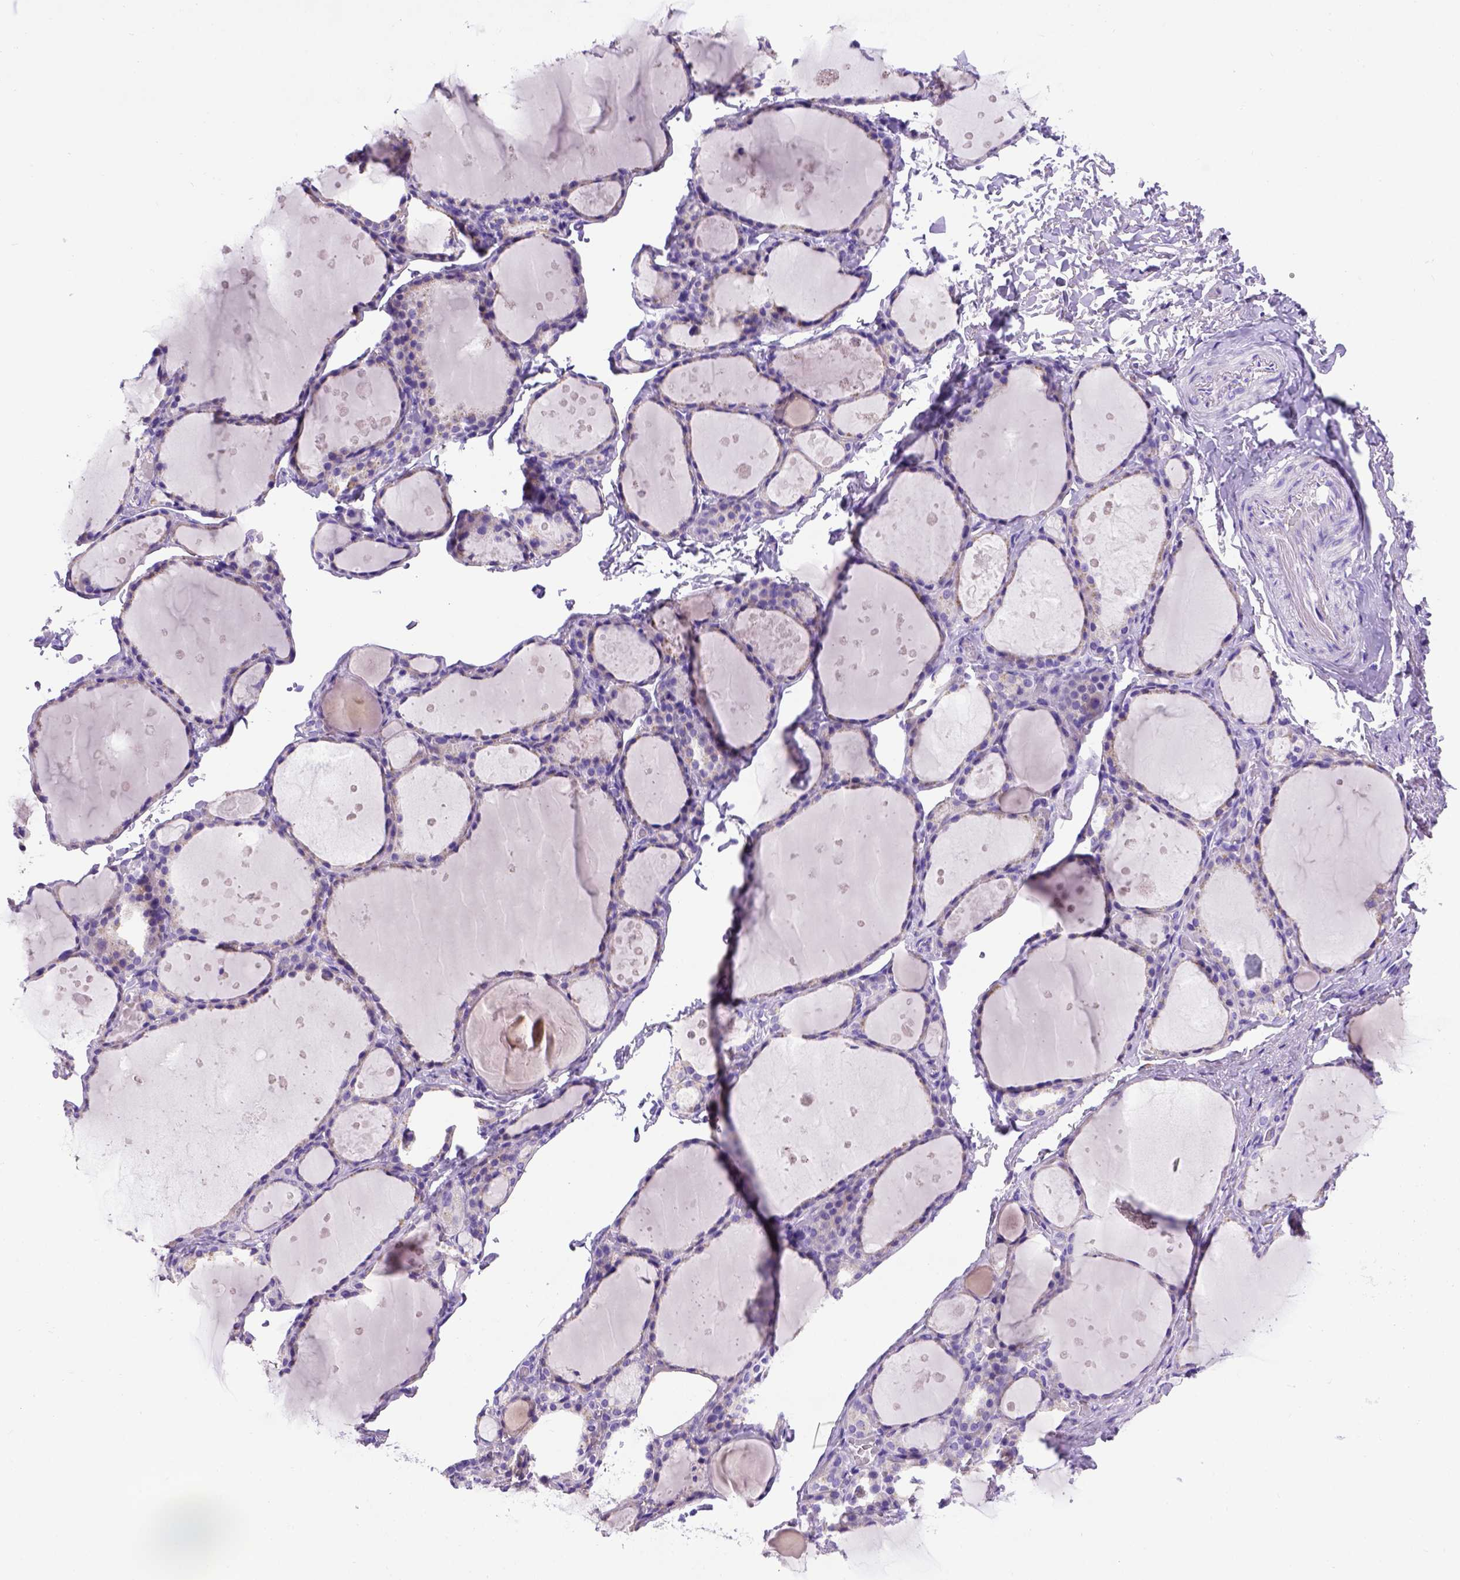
{"staining": {"intensity": "negative", "quantity": "none", "location": "none"}, "tissue": "thyroid gland", "cell_type": "Glandular cells", "image_type": "normal", "snomed": [{"axis": "morphology", "description": "Normal tissue, NOS"}, {"axis": "topography", "description": "Thyroid gland"}], "caption": "Protein analysis of normal thyroid gland exhibits no significant positivity in glandular cells. (DAB immunohistochemistry (IHC) visualized using brightfield microscopy, high magnification).", "gene": "PTGES", "patient": {"sex": "male", "age": 68}}